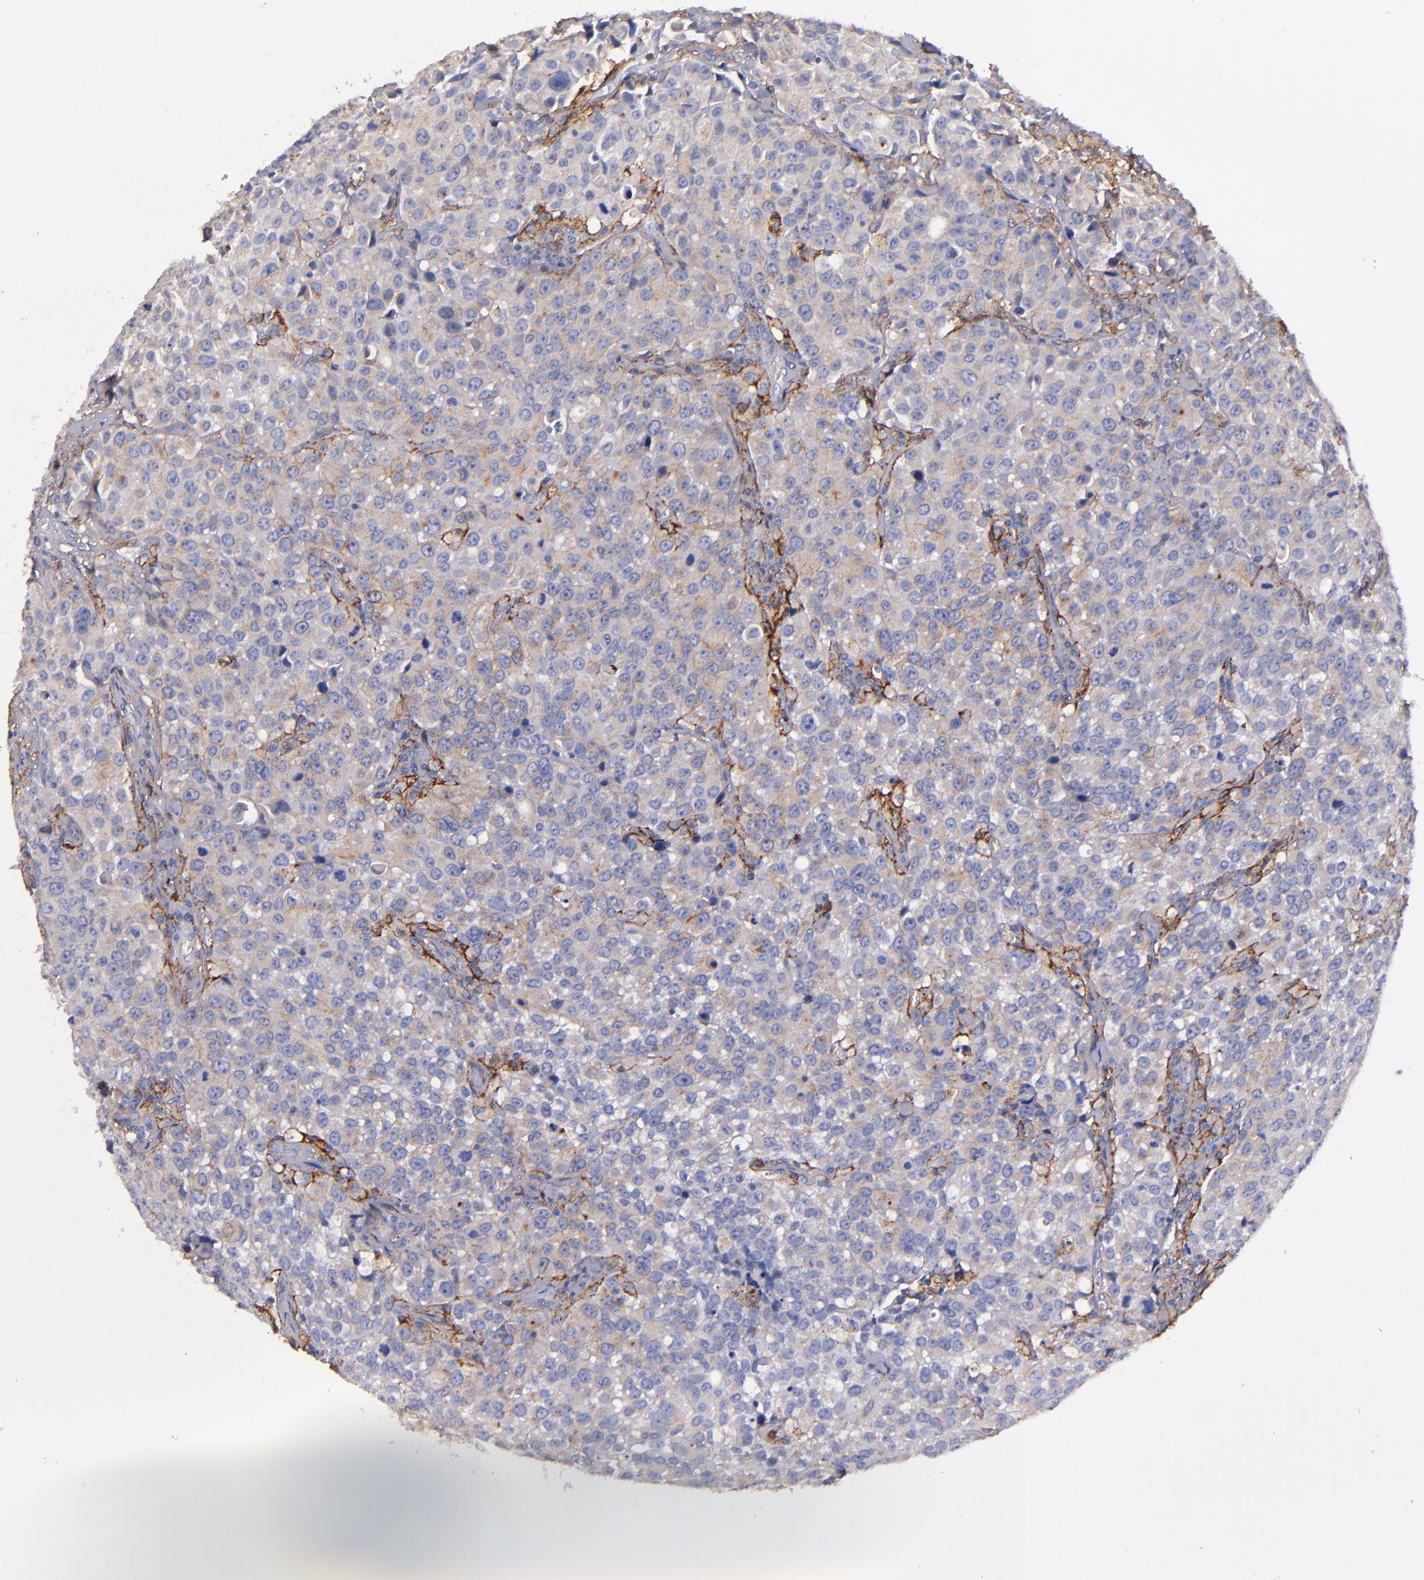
{"staining": {"intensity": "weak", "quantity": "25%-75%", "location": "cytoplasmic/membranous"}, "tissue": "urothelial cancer", "cell_type": "Tumor cells", "image_type": "cancer", "snomed": [{"axis": "morphology", "description": "Urothelial carcinoma, High grade"}, {"axis": "topography", "description": "Urinary bladder"}], "caption": "This is an image of immunohistochemistry (IHC) staining of urothelial carcinoma (high-grade), which shows weak staining in the cytoplasmic/membranous of tumor cells.", "gene": "SIRPA", "patient": {"sex": "female", "age": 75}}